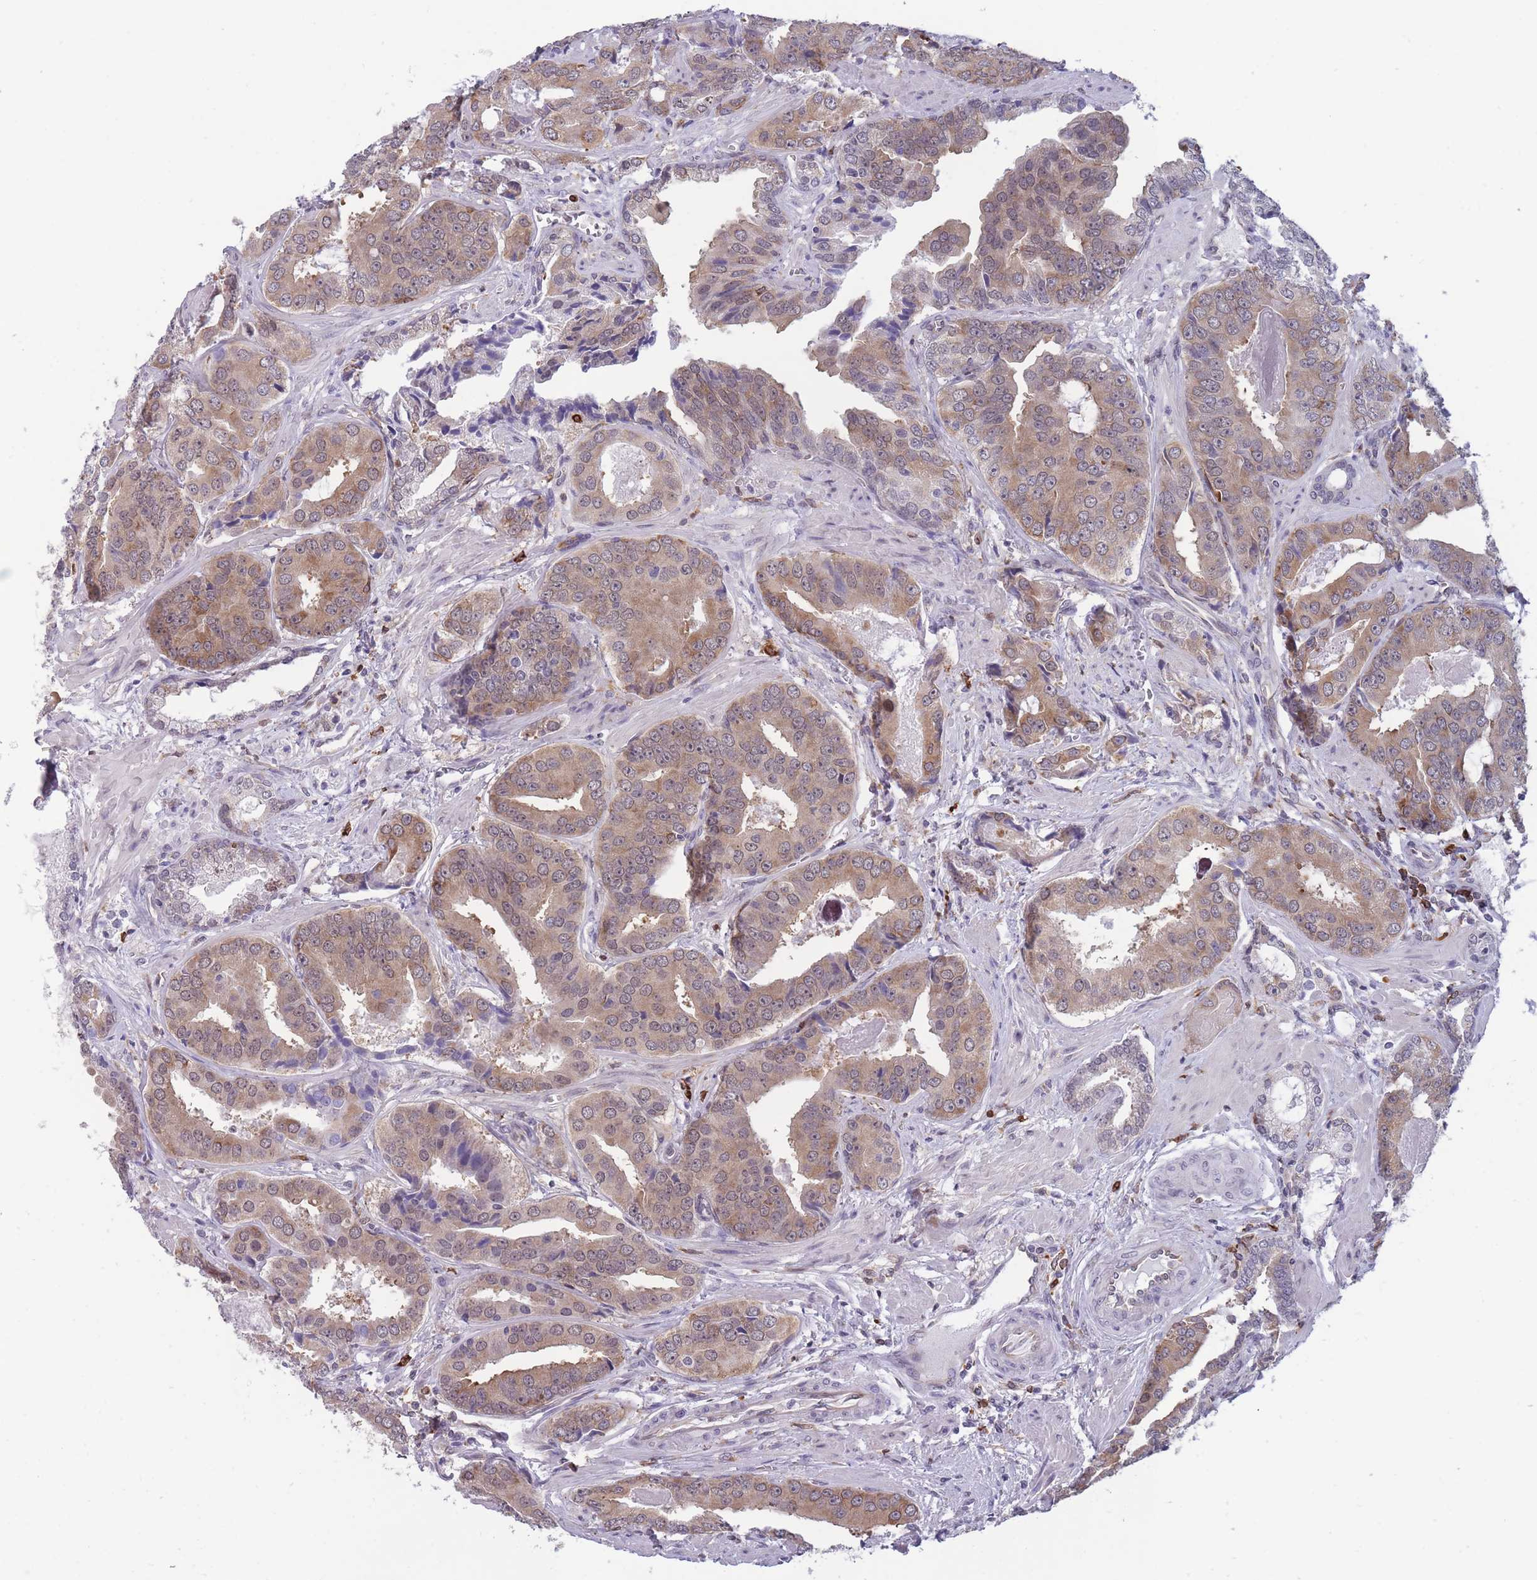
{"staining": {"intensity": "moderate", "quantity": ">75%", "location": "cytoplasmic/membranous"}, "tissue": "prostate cancer", "cell_type": "Tumor cells", "image_type": "cancer", "snomed": [{"axis": "morphology", "description": "Adenocarcinoma, High grade"}, {"axis": "topography", "description": "Prostate"}], "caption": "A high-resolution histopathology image shows immunohistochemistry (IHC) staining of prostate adenocarcinoma (high-grade), which displays moderate cytoplasmic/membranous positivity in about >75% of tumor cells.", "gene": "TMEM121", "patient": {"sex": "male", "age": 71}}